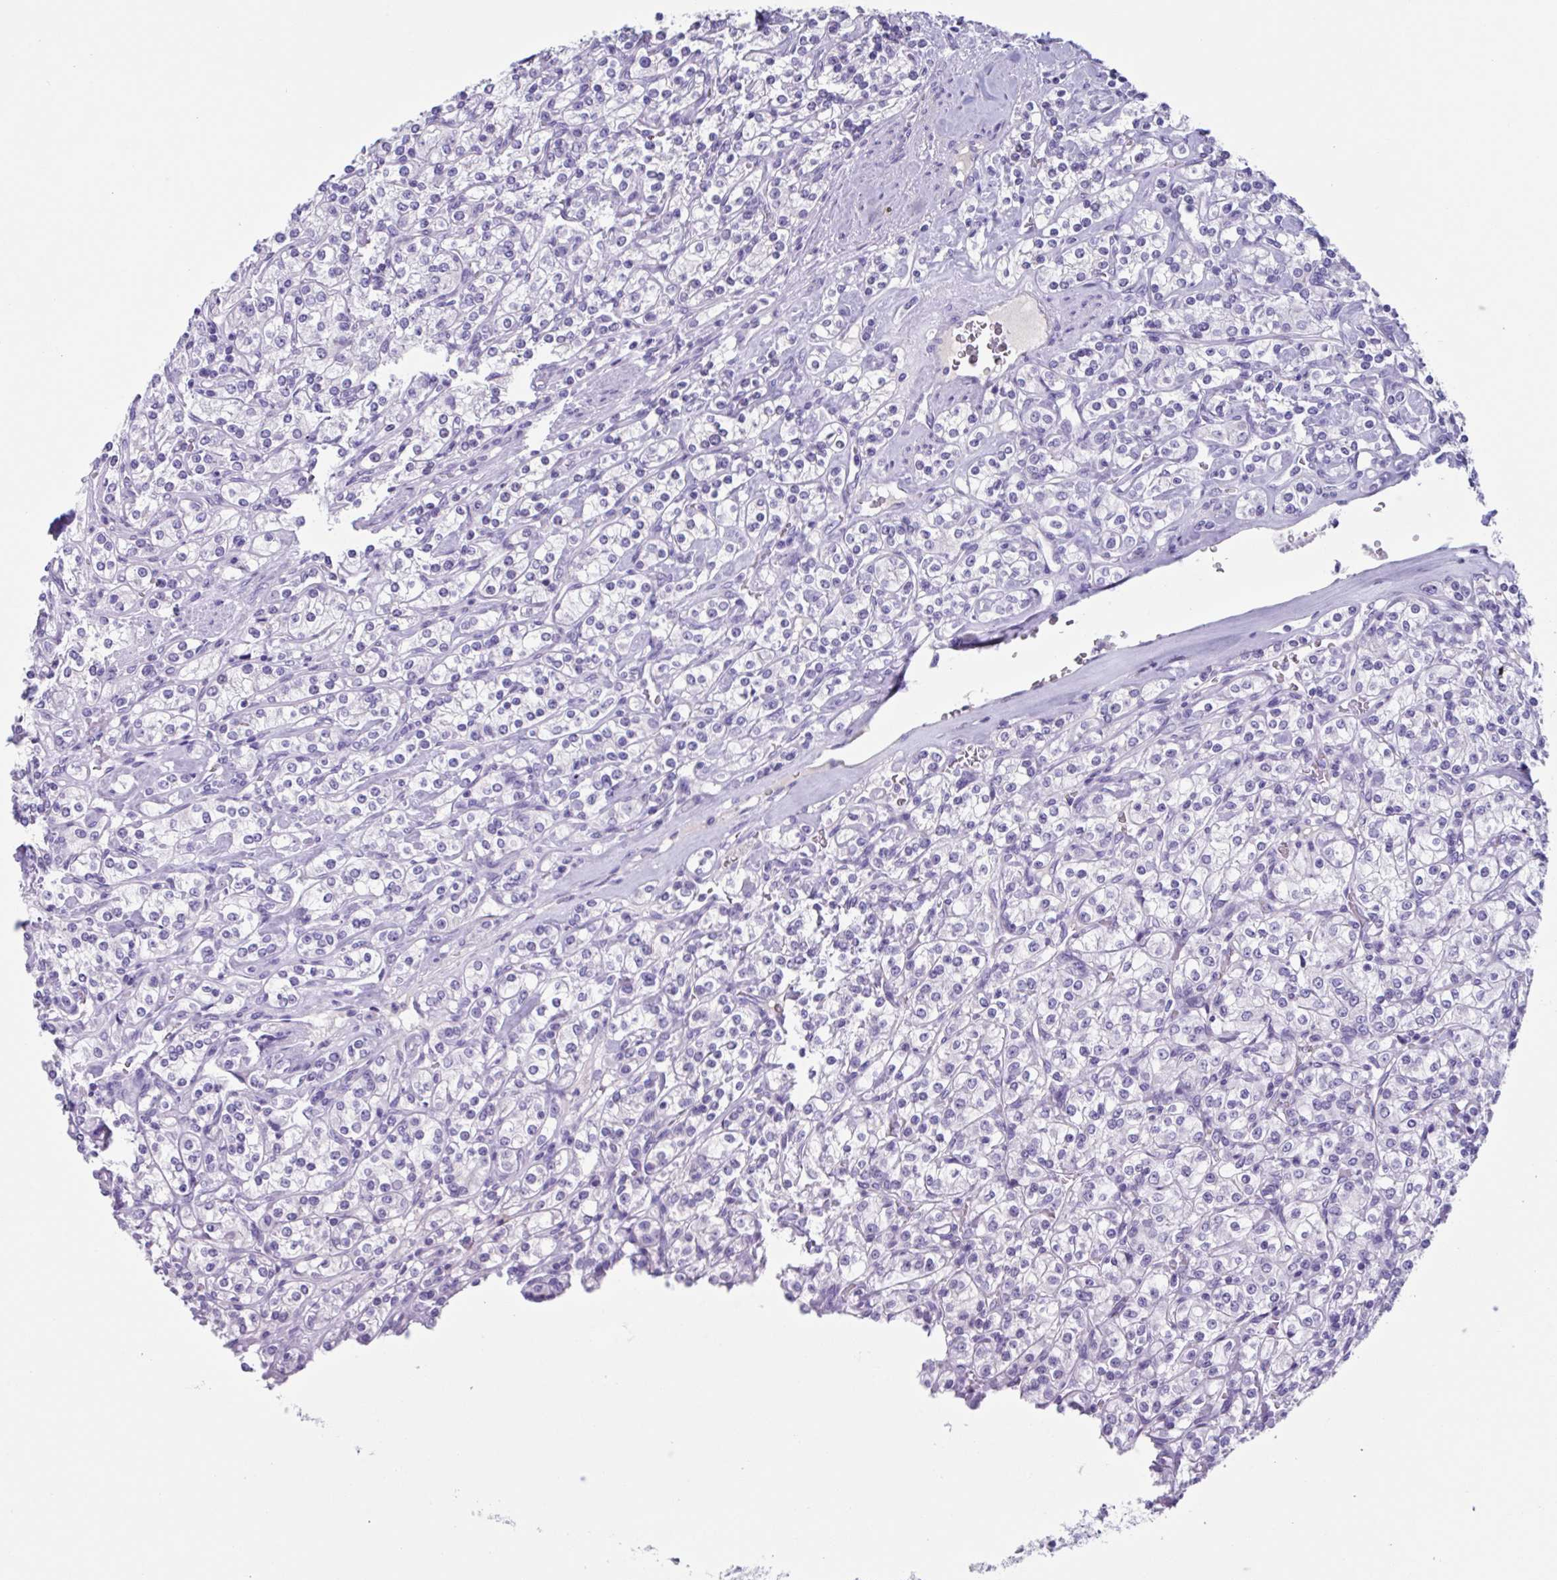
{"staining": {"intensity": "negative", "quantity": "none", "location": "none"}, "tissue": "renal cancer", "cell_type": "Tumor cells", "image_type": "cancer", "snomed": [{"axis": "morphology", "description": "Adenocarcinoma, NOS"}, {"axis": "topography", "description": "Kidney"}], "caption": "IHC of renal adenocarcinoma exhibits no positivity in tumor cells.", "gene": "USP35", "patient": {"sex": "male", "age": 77}}